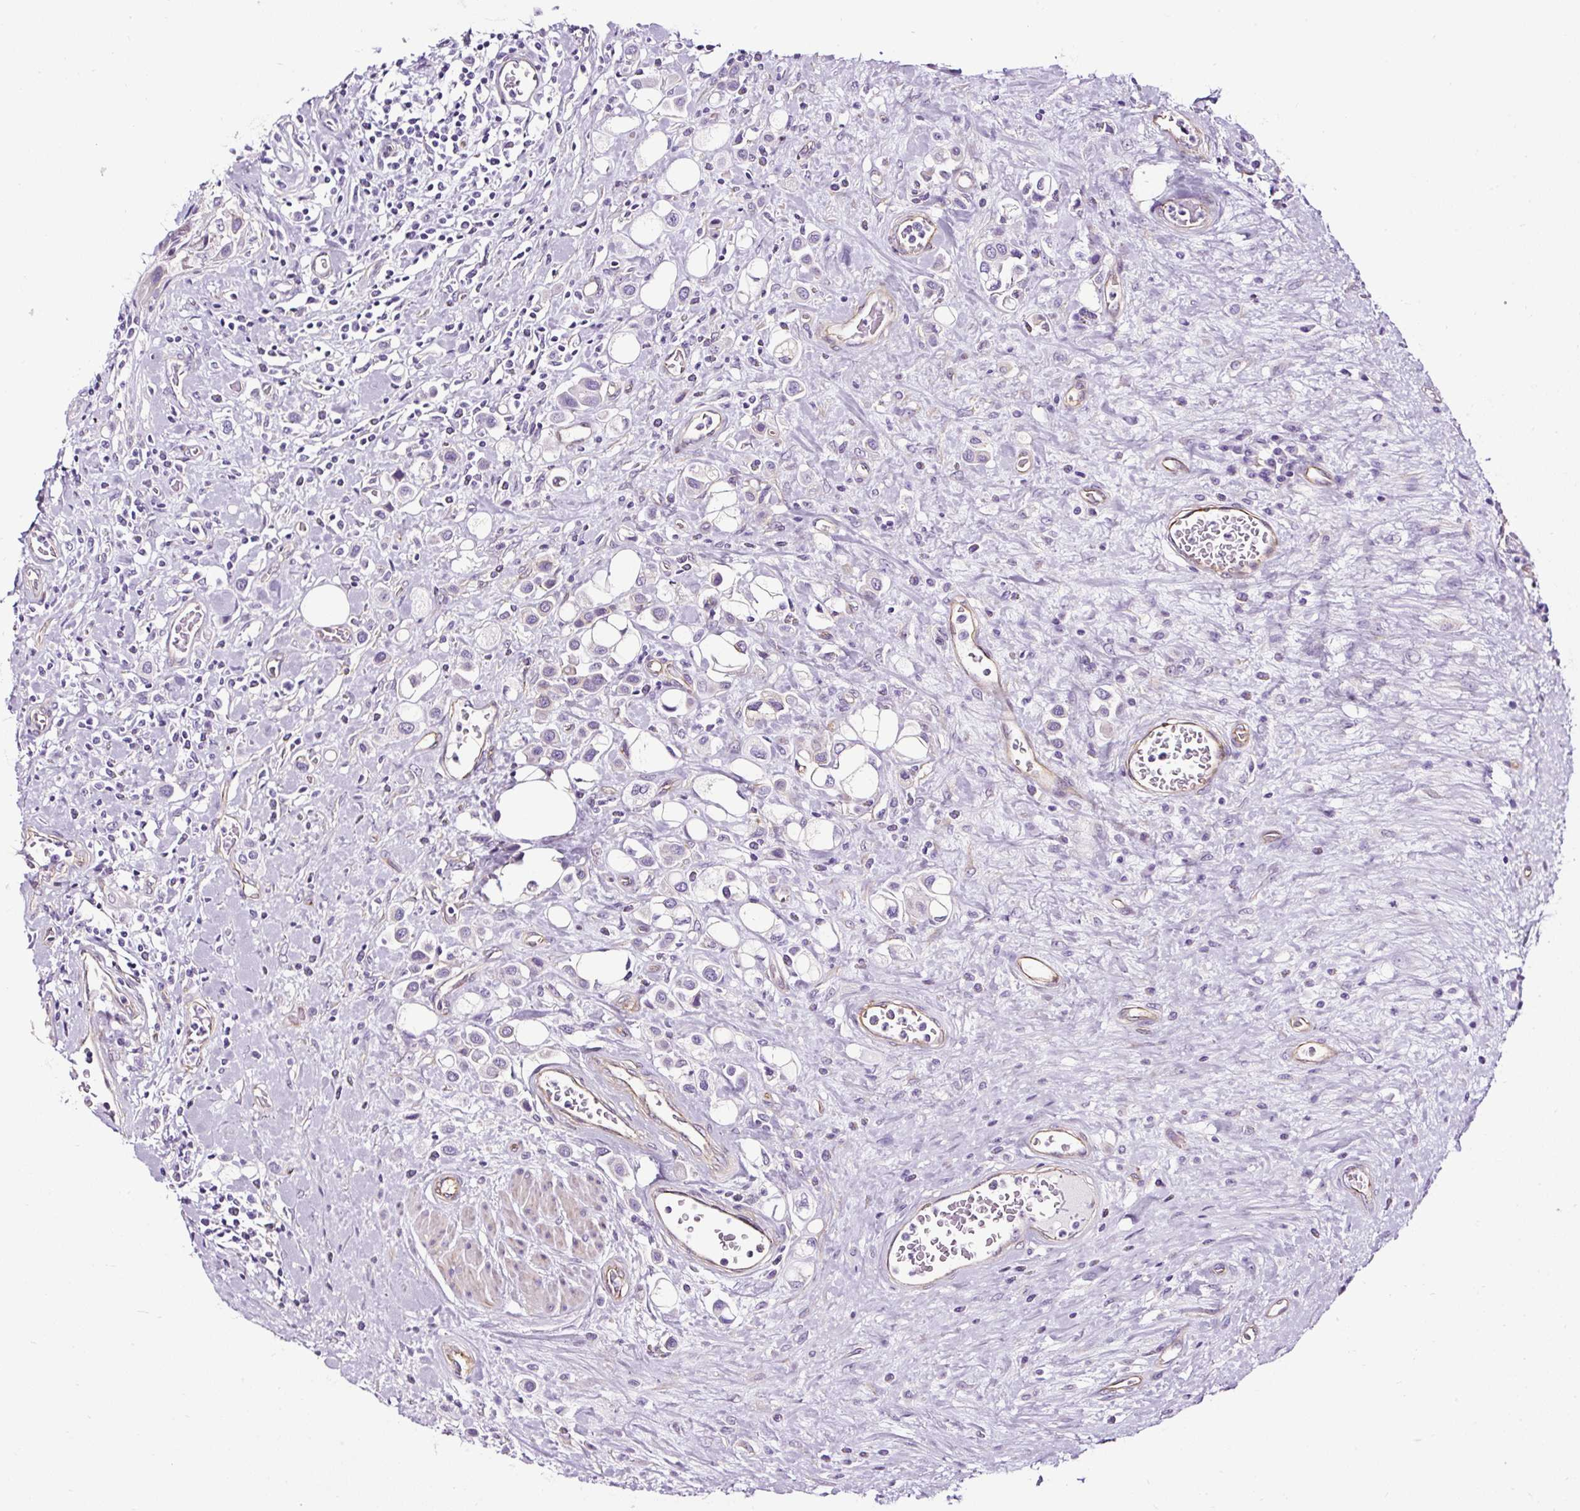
{"staining": {"intensity": "negative", "quantity": "none", "location": "none"}, "tissue": "urothelial cancer", "cell_type": "Tumor cells", "image_type": "cancer", "snomed": [{"axis": "morphology", "description": "Urothelial carcinoma, High grade"}, {"axis": "topography", "description": "Urinary bladder"}], "caption": "DAB (3,3'-diaminobenzidine) immunohistochemical staining of human high-grade urothelial carcinoma exhibits no significant staining in tumor cells.", "gene": "SLC7A8", "patient": {"sex": "male", "age": 50}}